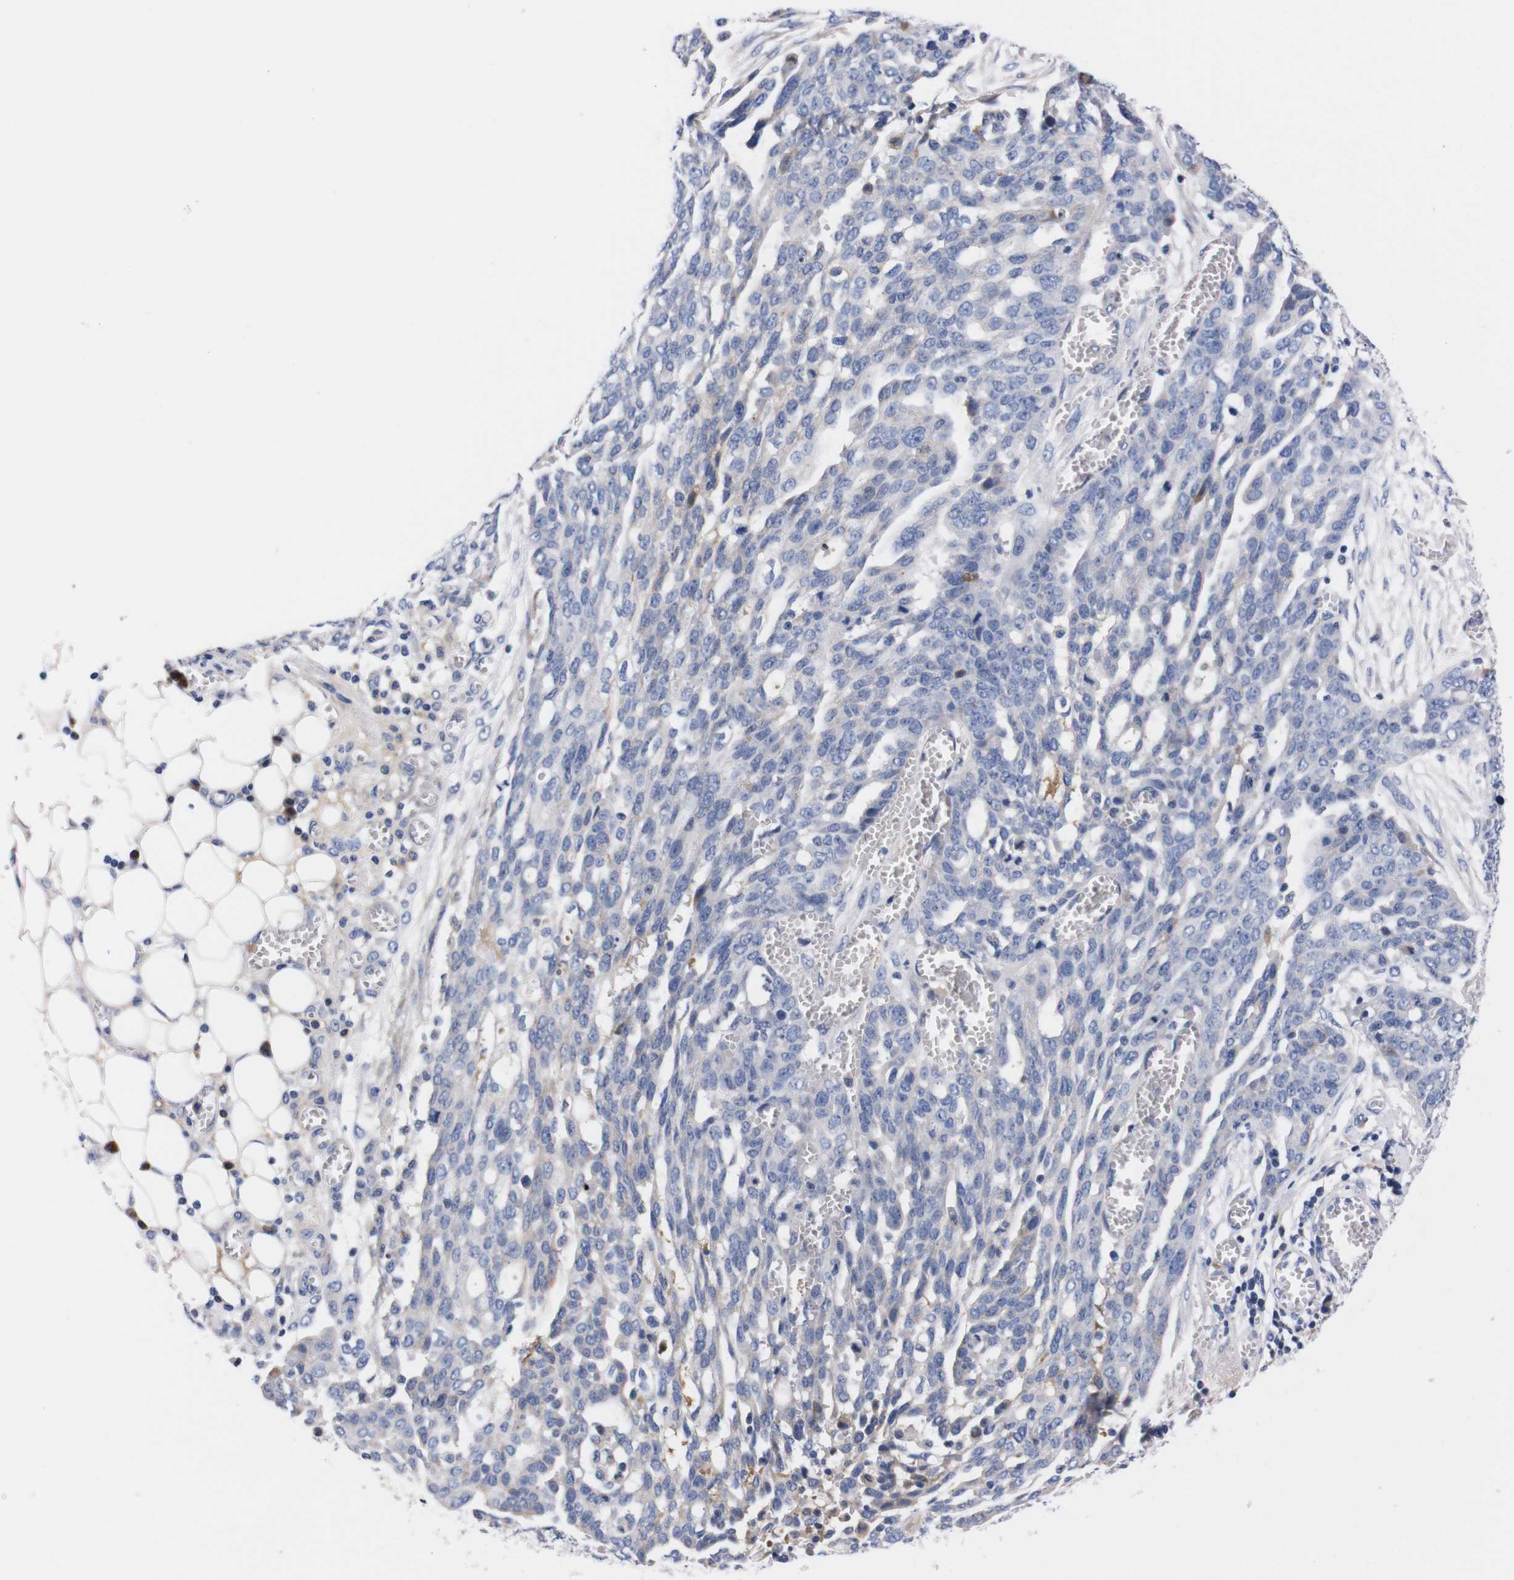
{"staining": {"intensity": "negative", "quantity": "none", "location": "none"}, "tissue": "ovarian cancer", "cell_type": "Tumor cells", "image_type": "cancer", "snomed": [{"axis": "morphology", "description": "Cystadenocarcinoma, serous, NOS"}, {"axis": "topography", "description": "Soft tissue"}, {"axis": "topography", "description": "Ovary"}], "caption": "An immunohistochemistry image of ovarian serous cystadenocarcinoma is shown. There is no staining in tumor cells of ovarian serous cystadenocarcinoma. (DAB IHC, high magnification).", "gene": "FAM210A", "patient": {"sex": "female", "age": 57}}